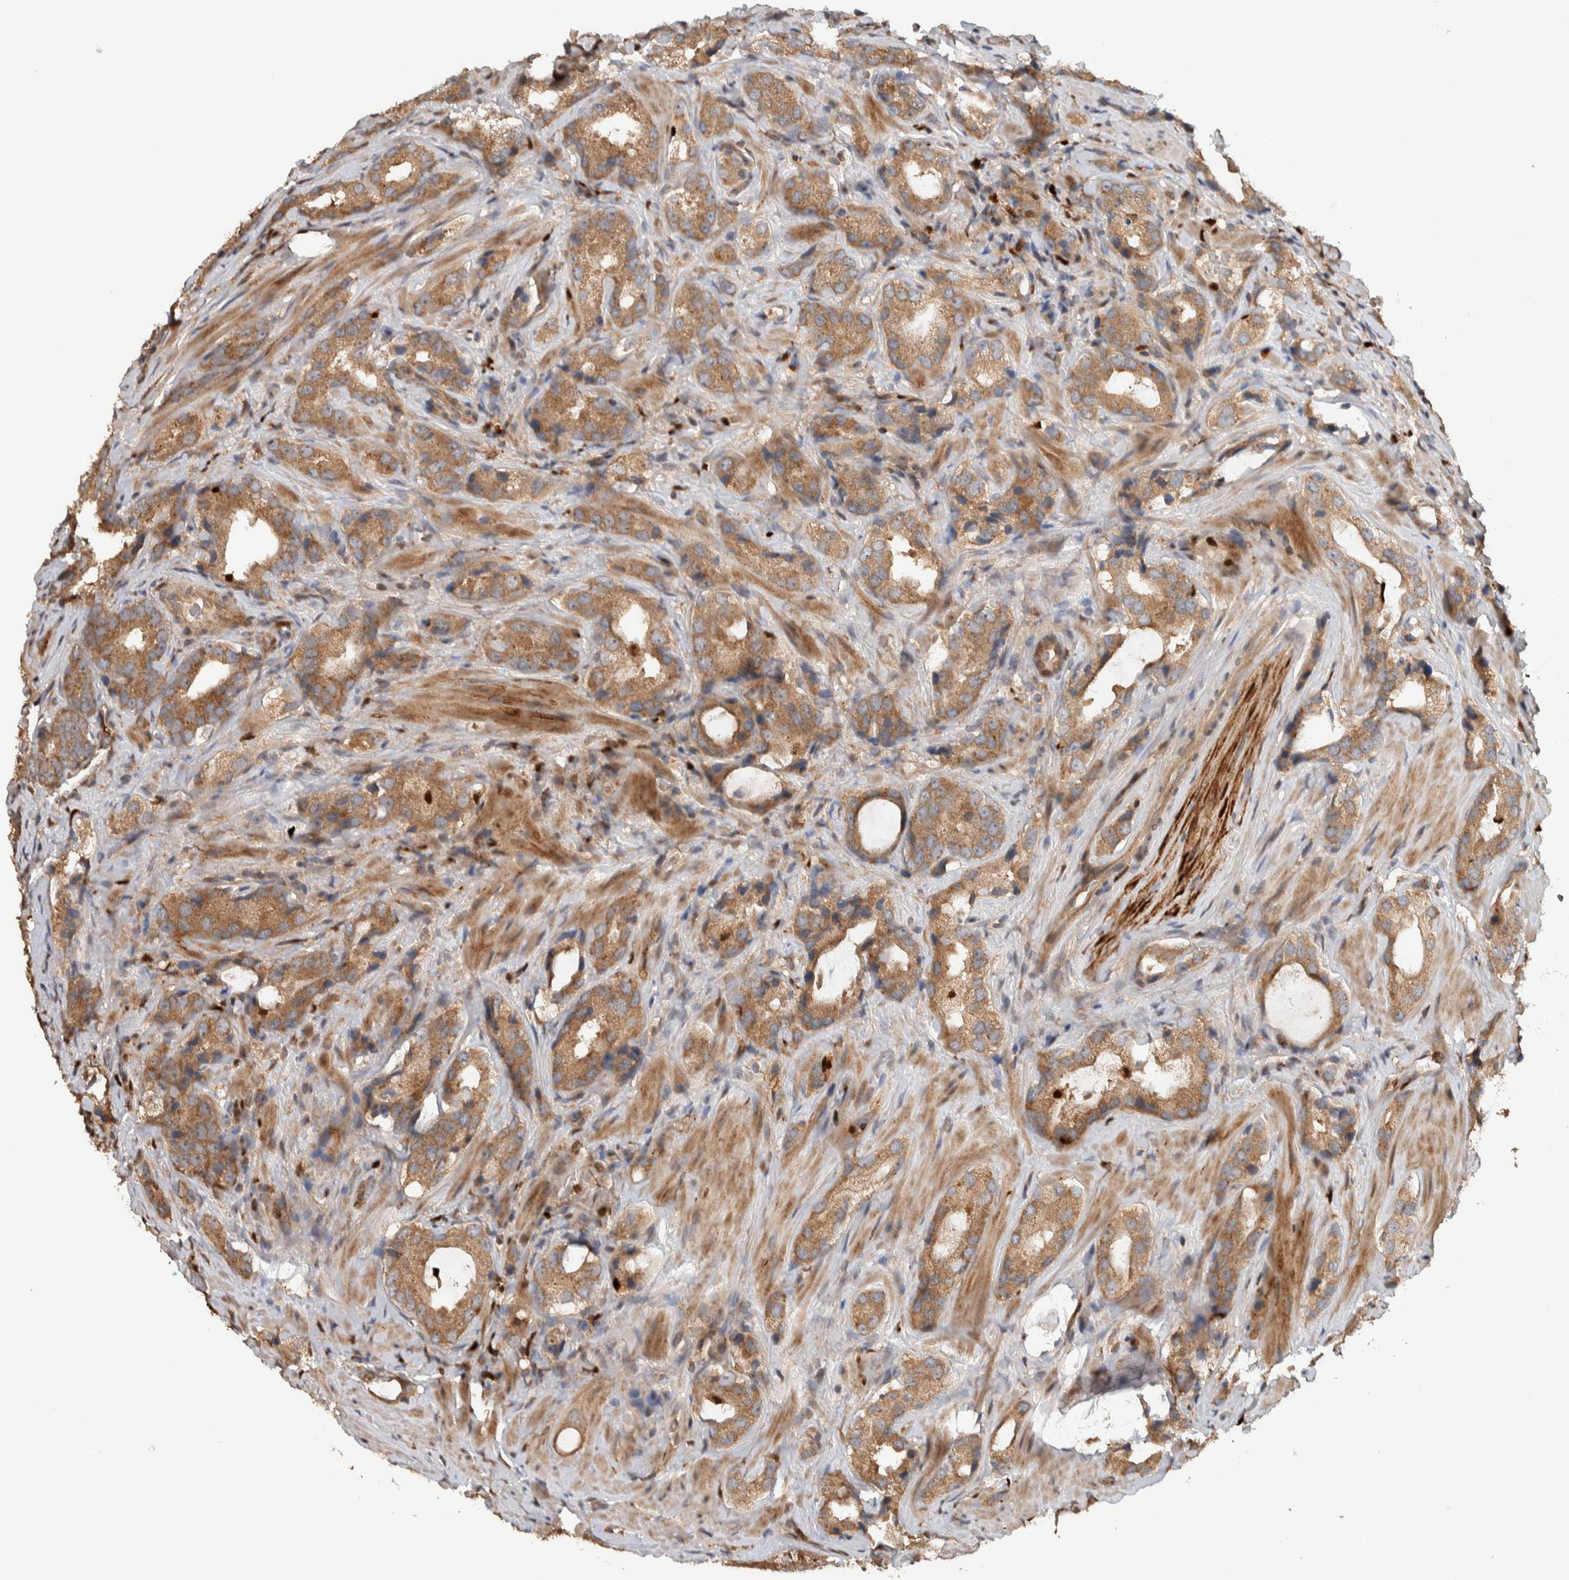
{"staining": {"intensity": "moderate", "quantity": ">75%", "location": "cytoplasmic/membranous"}, "tissue": "prostate cancer", "cell_type": "Tumor cells", "image_type": "cancer", "snomed": [{"axis": "morphology", "description": "Adenocarcinoma, High grade"}, {"axis": "topography", "description": "Prostate"}], "caption": "Adenocarcinoma (high-grade) (prostate) was stained to show a protein in brown. There is medium levels of moderate cytoplasmic/membranous positivity in approximately >75% of tumor cells.", "gene": "VPS53", "patient": {"sex": "male", "age": 63}}